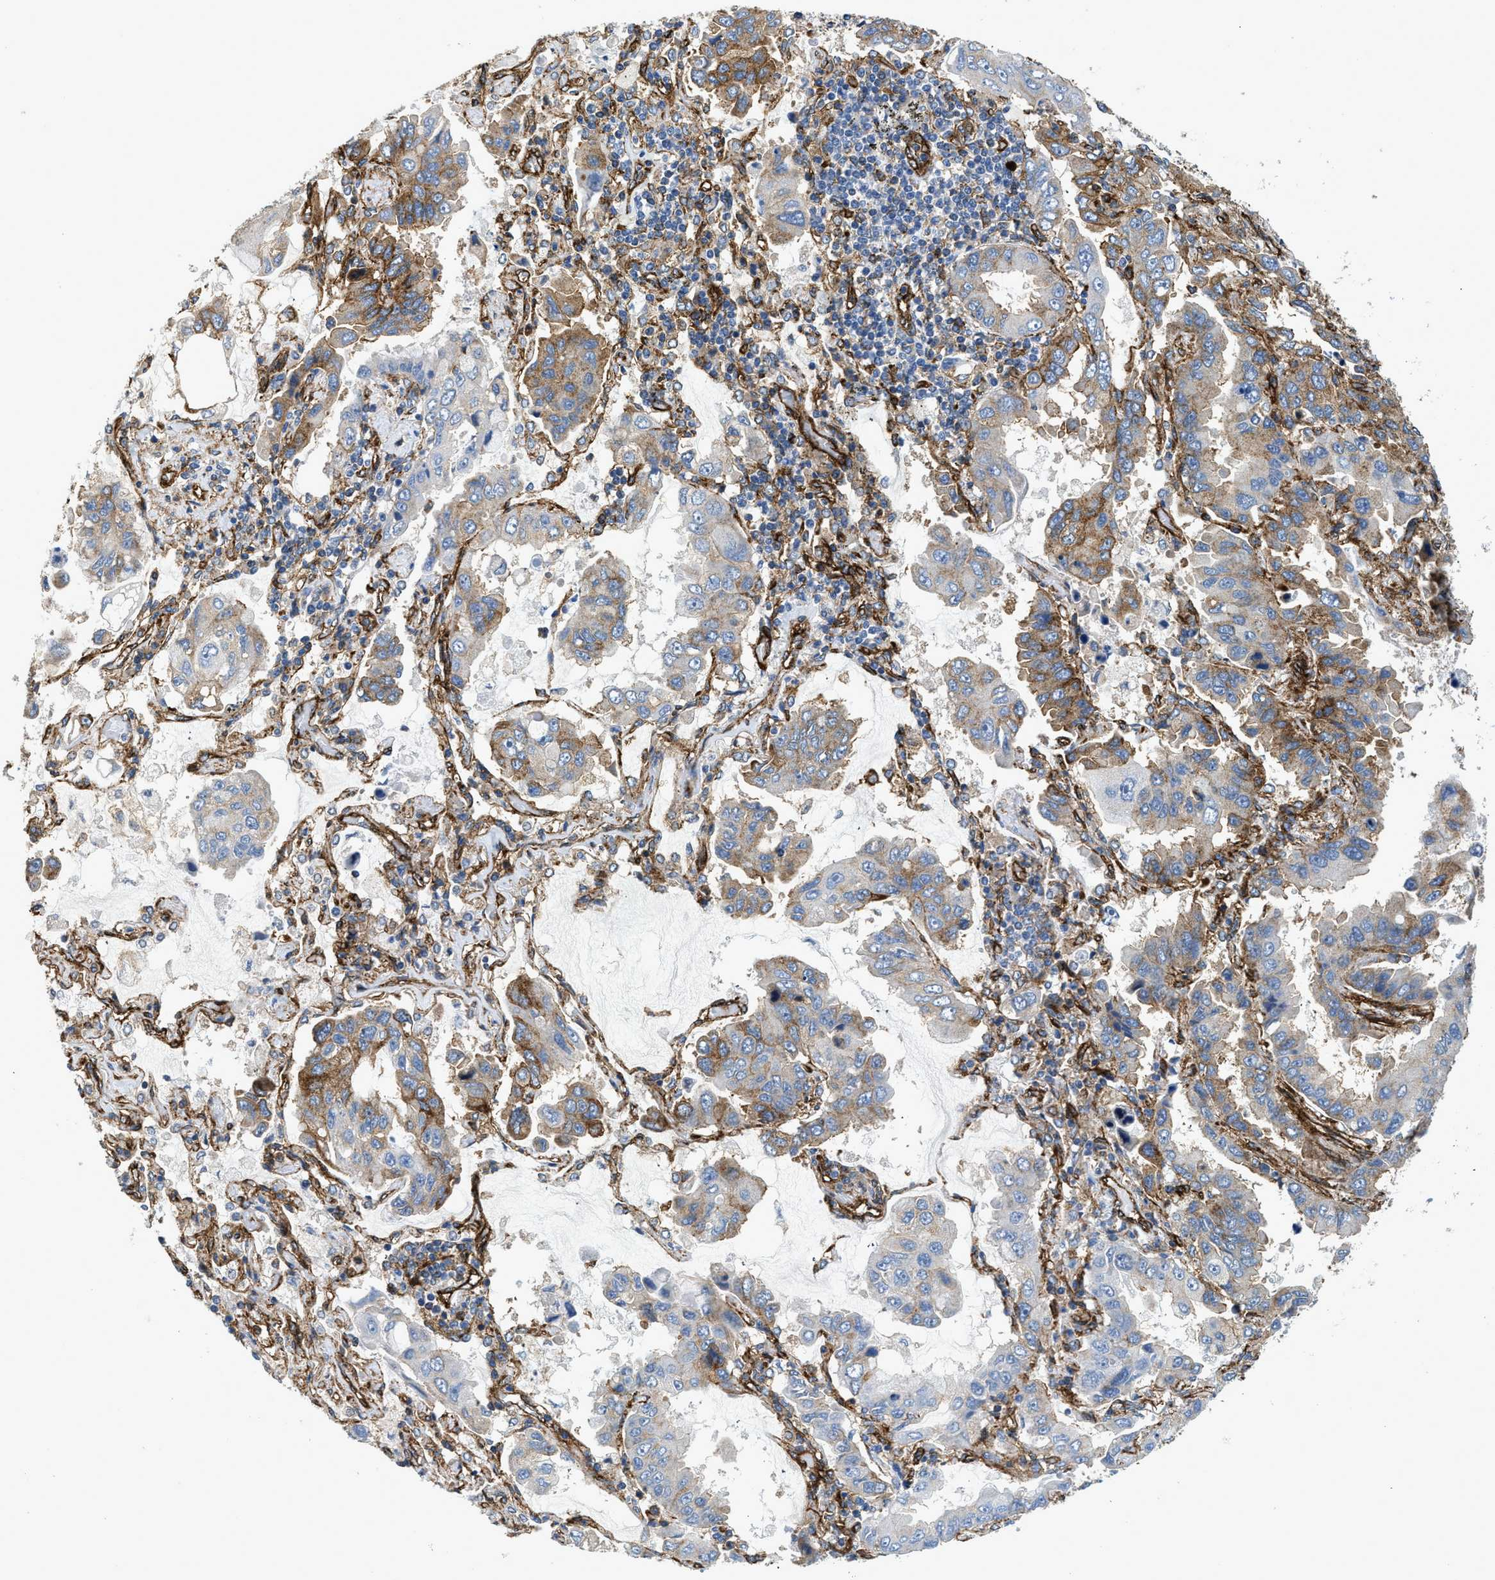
{"staining": {"intensity": "moderate", "quantity": "<25%", "location": "cytoplasmic/membranous"}, "tissue": "lung cancer", "cell_type": "Tumor cells", "image_type": "cancer", "snomed": [{"axis": "morphology", "description": "Adenocarcinoma, NOS"}, {"axis": "topography", "description": "Lung"}], "caption": "Immunohistochemistry staining of lung cancer (adenocarcinoma), which exhibits low levels of moderate cytoplasmic/membranous expression in about <25% of tumor cells indicating moderate cytoplasmic/membranous protein staining. The staining was performed using DAB (brown) for protein detection and nuclei were counterstained in hematoxylin (blue).", "gene": "HIP1", "patient": {"sex": "male", "age": 64}}